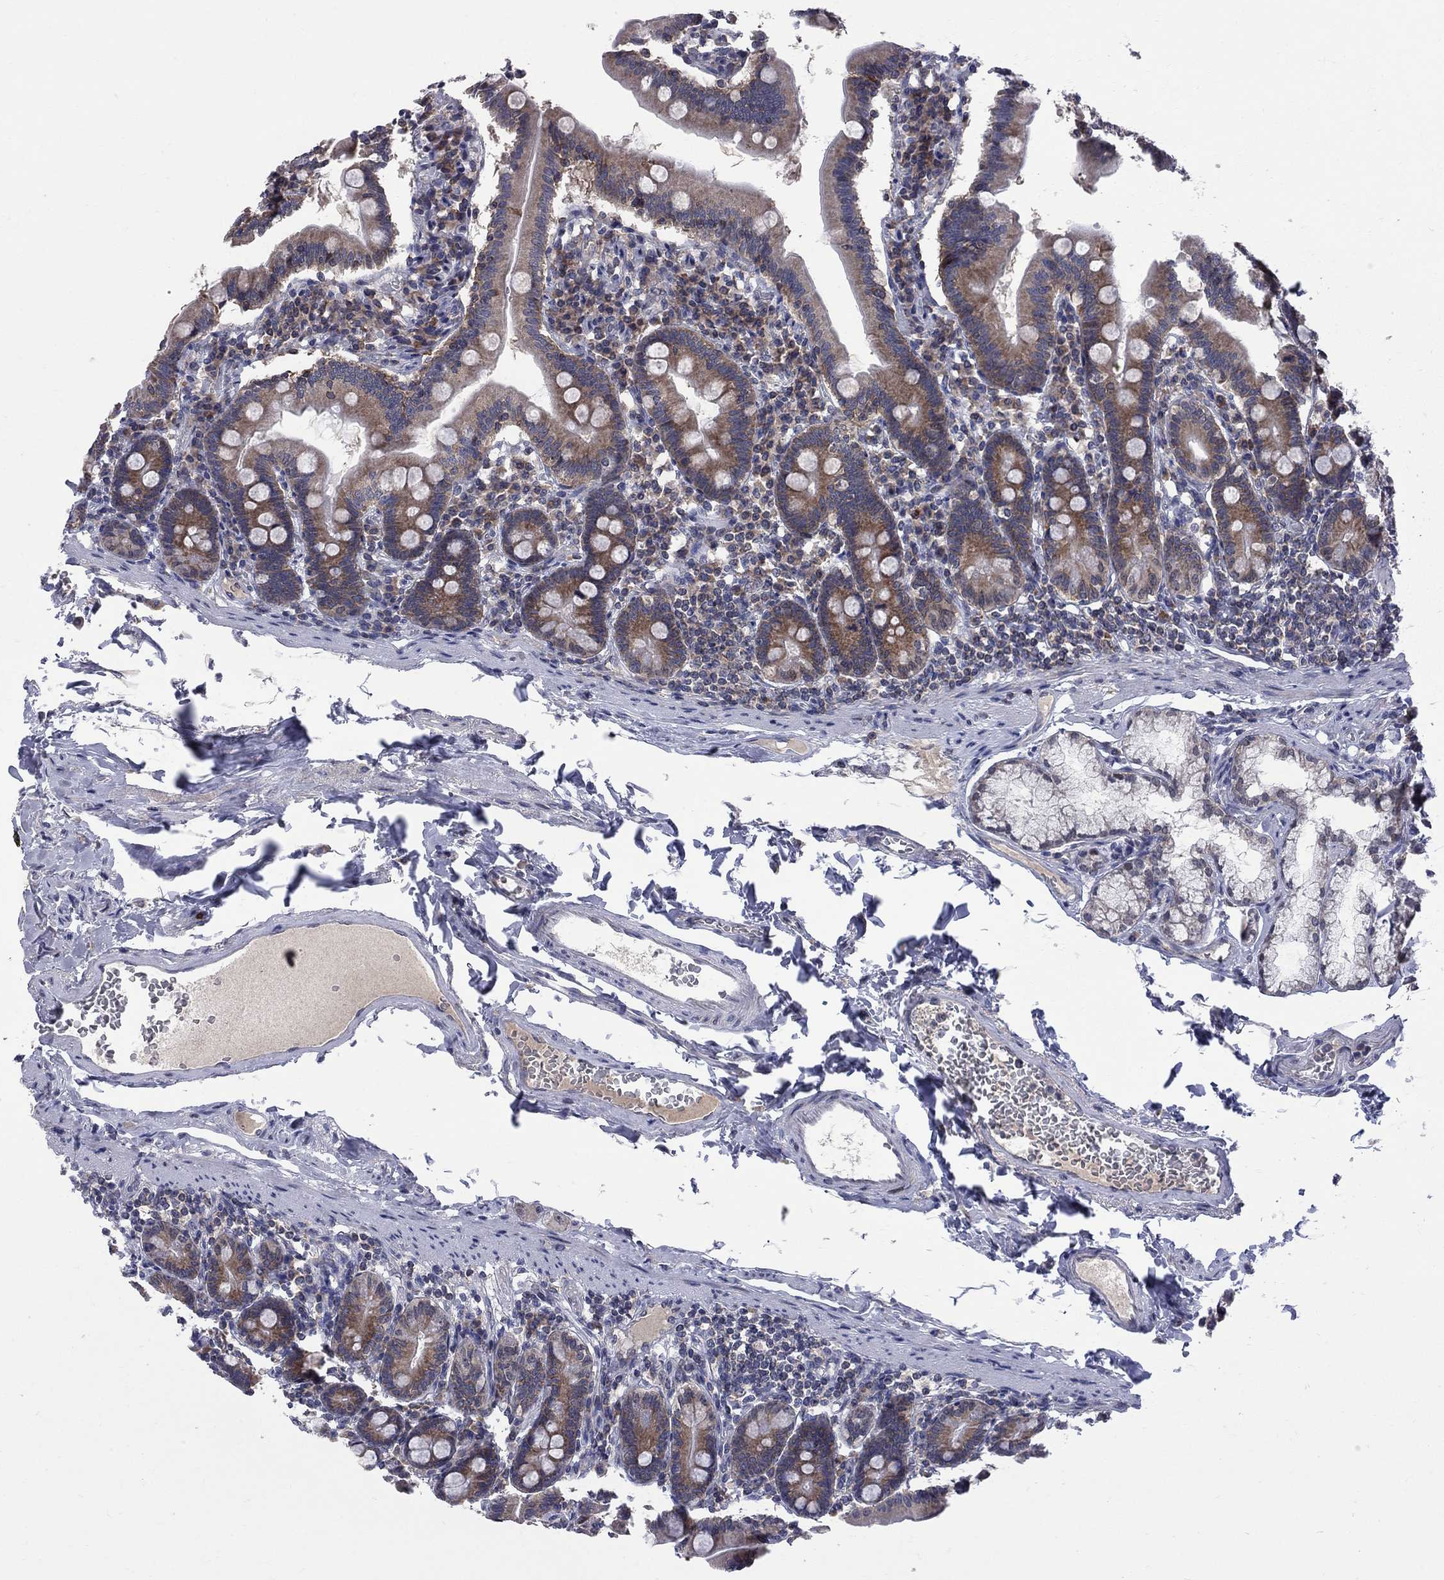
{"staining": {"intensity": "moderate", "quantity": "25%-75%", "location": "cytoplasmic/membranous"}, "tissue": "duodenum", "cell_type": "Glandular cells", "image_type": "normal", "snomed": [{"axis": "morphology", "description": "Normal tissue, NOS"}, {"axis": "topography", "description": "Duodenum"}], "caption": "Protein expression analysis of benign human duodenum reveals moderate cytoplasmic/membranous expression in about 25%-75% of glandular cells. The protein of interest is shown in brown color, while the nuclei are stained blue.", "gene": "CNOT11", "patient": {"sex": "female", "age": 67}}